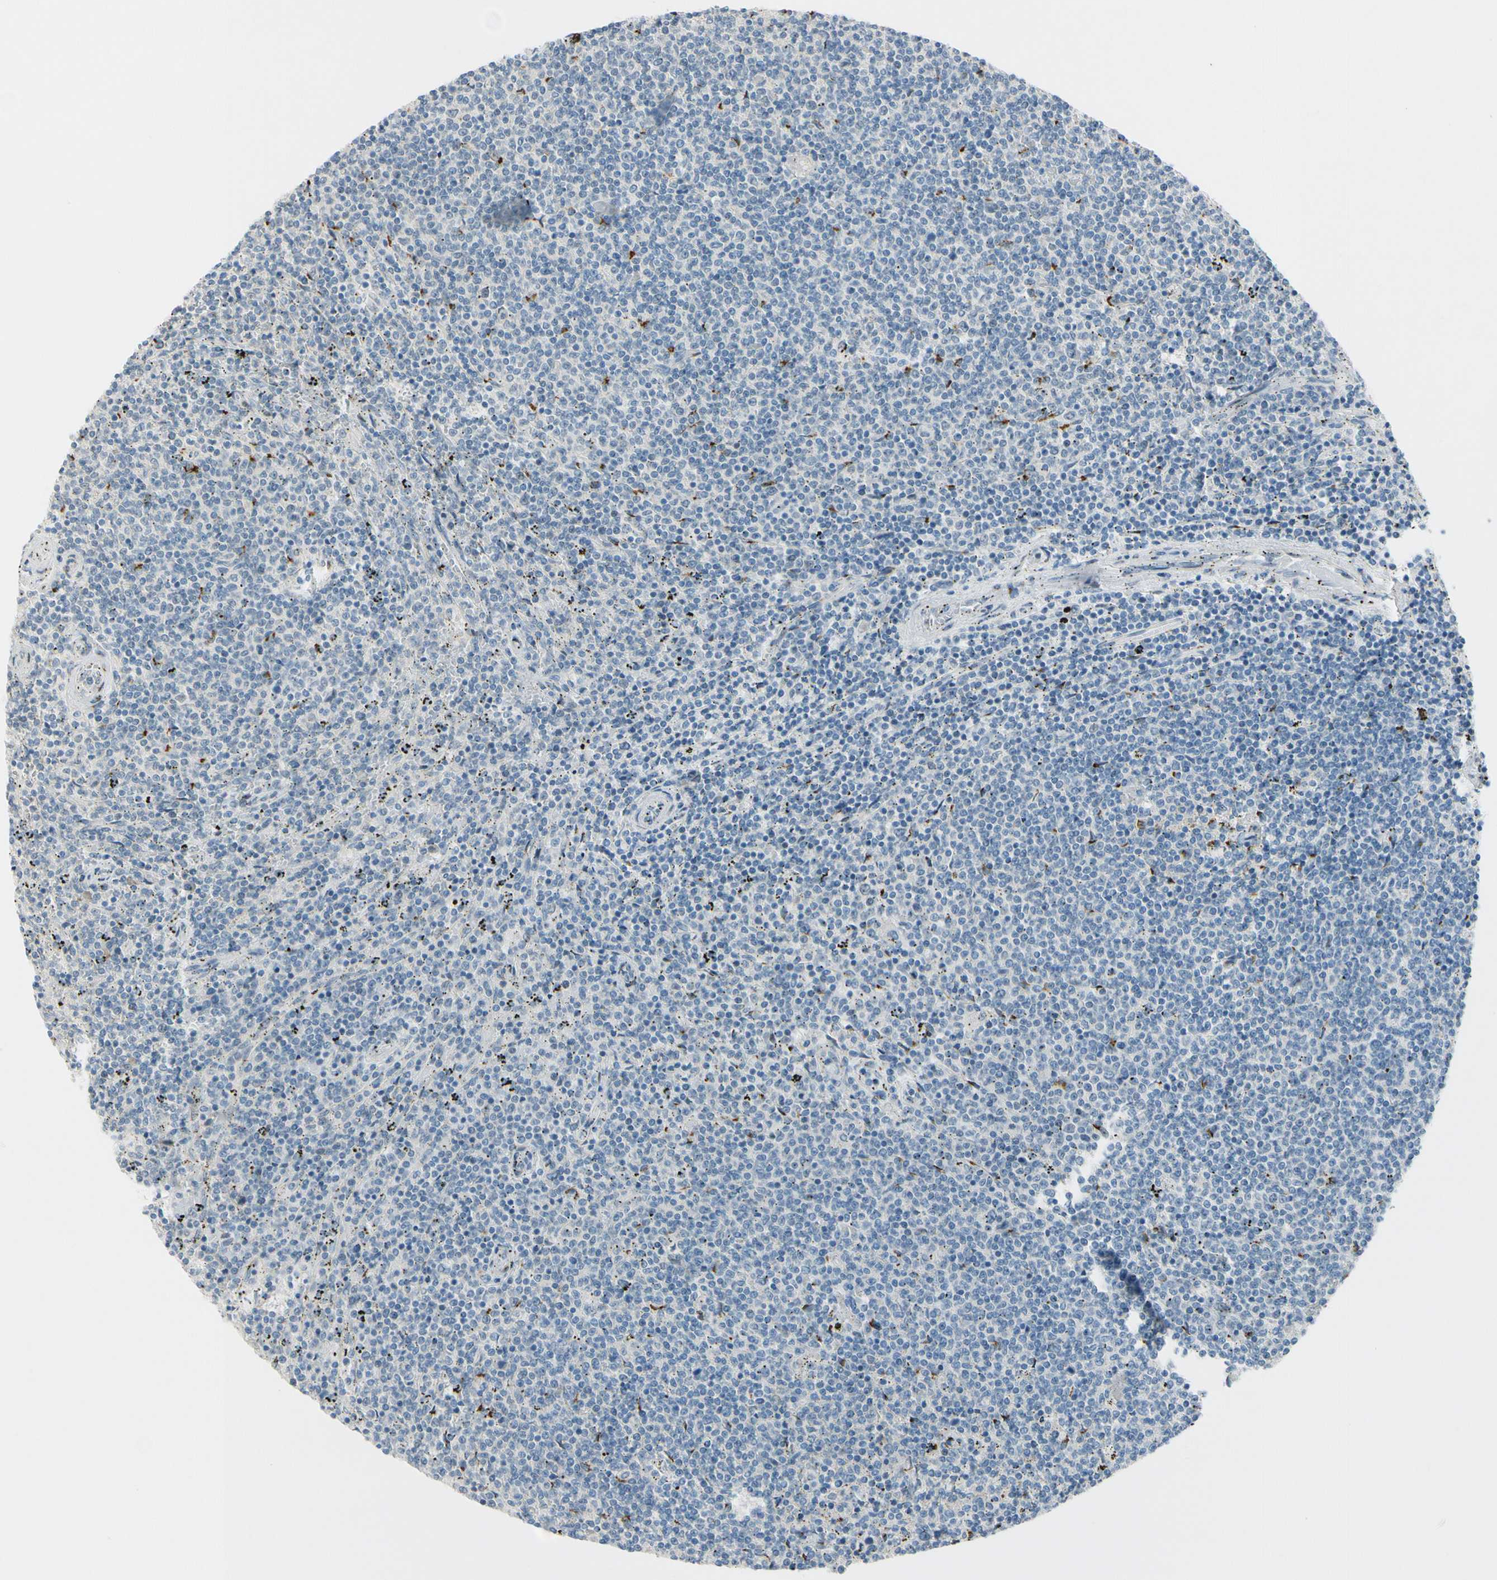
{"staining": {"intensity": "strong", "quantity": "<25%", "location": "cytoplasmic/membranous"}, "tissue": "lymphoma", "cell_type": "Tumor cells", "image_type": "cancer", "snomed": [{"axis": "morphology", "description": "Malignant lymphoma, non-Hodgkin's type, Low grade"}, {"axis": "topography", "description": "Spleen"}], "caption": "Lymphoma stained with a brown dye exhibits strong cytoplasmic/membranous positive positivity in about <25% of tumor cells.", "gene": "B4GALNT1", "patient": {"sex": "female", "age": 50}}